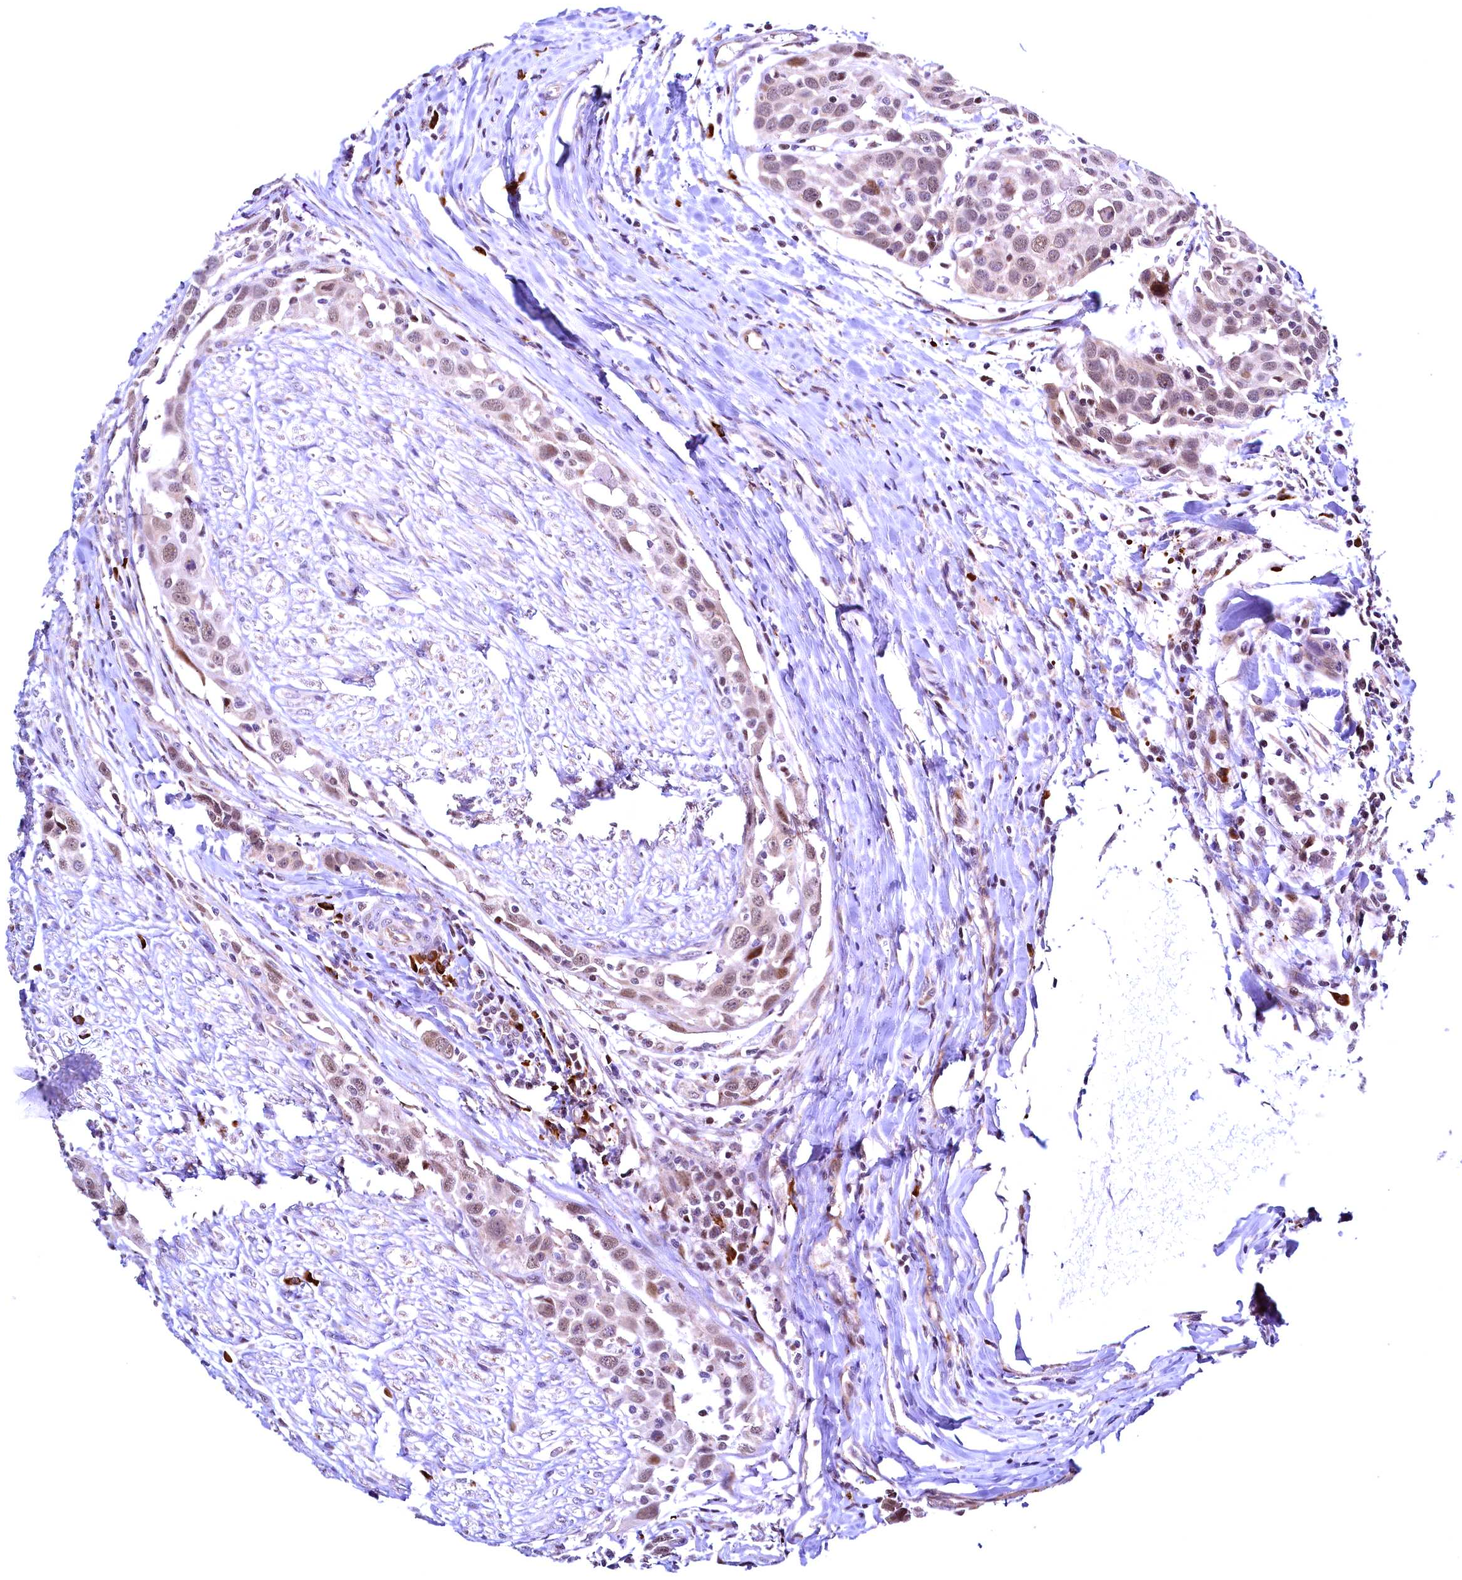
{"staining": {"intensity": "moderate", "quantity": "25%-75%", "location": "nuclear"}, "tissue": "head and neck cancer", "cell_type": "Tumor cells", "image_type": "cancer", "snomed": [{"axis": "morphology", "description": "Squamous cell carcinoma, NOS"}, {"axis": "topography", "description": "Oral tissue"}, {"axis": "topography", "description": "Head-Neck"}], "caption": "Head and neck squamous cell carcinoma was stained to show a protein in brown. There is medium levels of moderate nuclear expression in about 25%-75% of tumor cells.", "gene": "RBFA", "patient": {"sex": "female", "age": 50}}